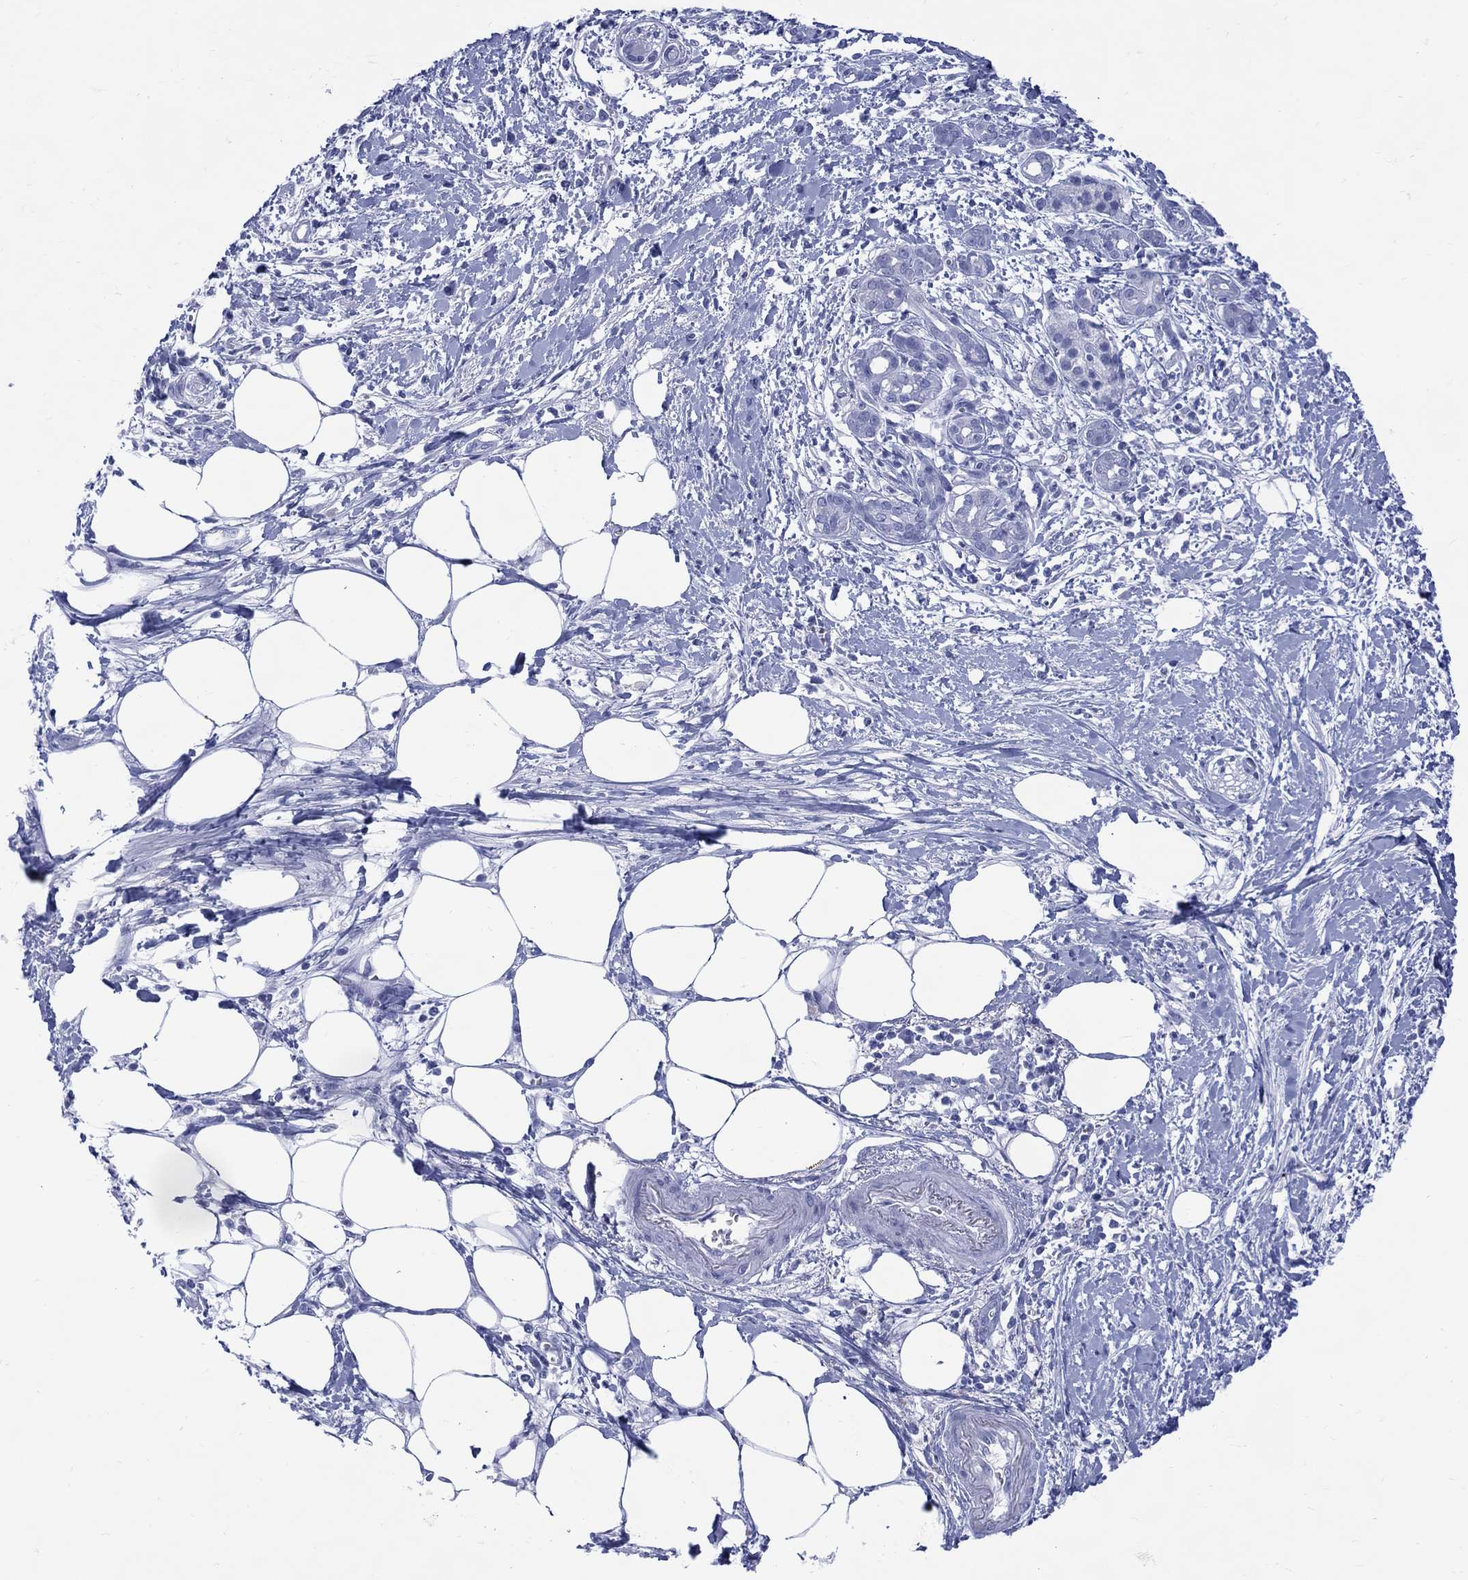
{"staining": {"intensity": "negative", "quantity": "none", "location": "none"}, "tissue": "pancreatic cancer", "cell_type": "Tumor cells", "image_type": "cancer", "snomed": [{"axis": "morphology", "description": "Adenocarcinoma, NOS"}, {"axis": "topography", "description": "Pancreas"}], "caption": "Immunohistochemistry image of neoplastic tissue: human pancreatic adenocarcinoma stained with DAB shows no significant protein staining in tumor cells. (Brightfield microscopy of DAB (3,3'-diaminobenzidine) immunohistochemistry (IHC) at high magnification).", "gene": "LRRD1", "patient": {"sex": "male", "age": 72}}